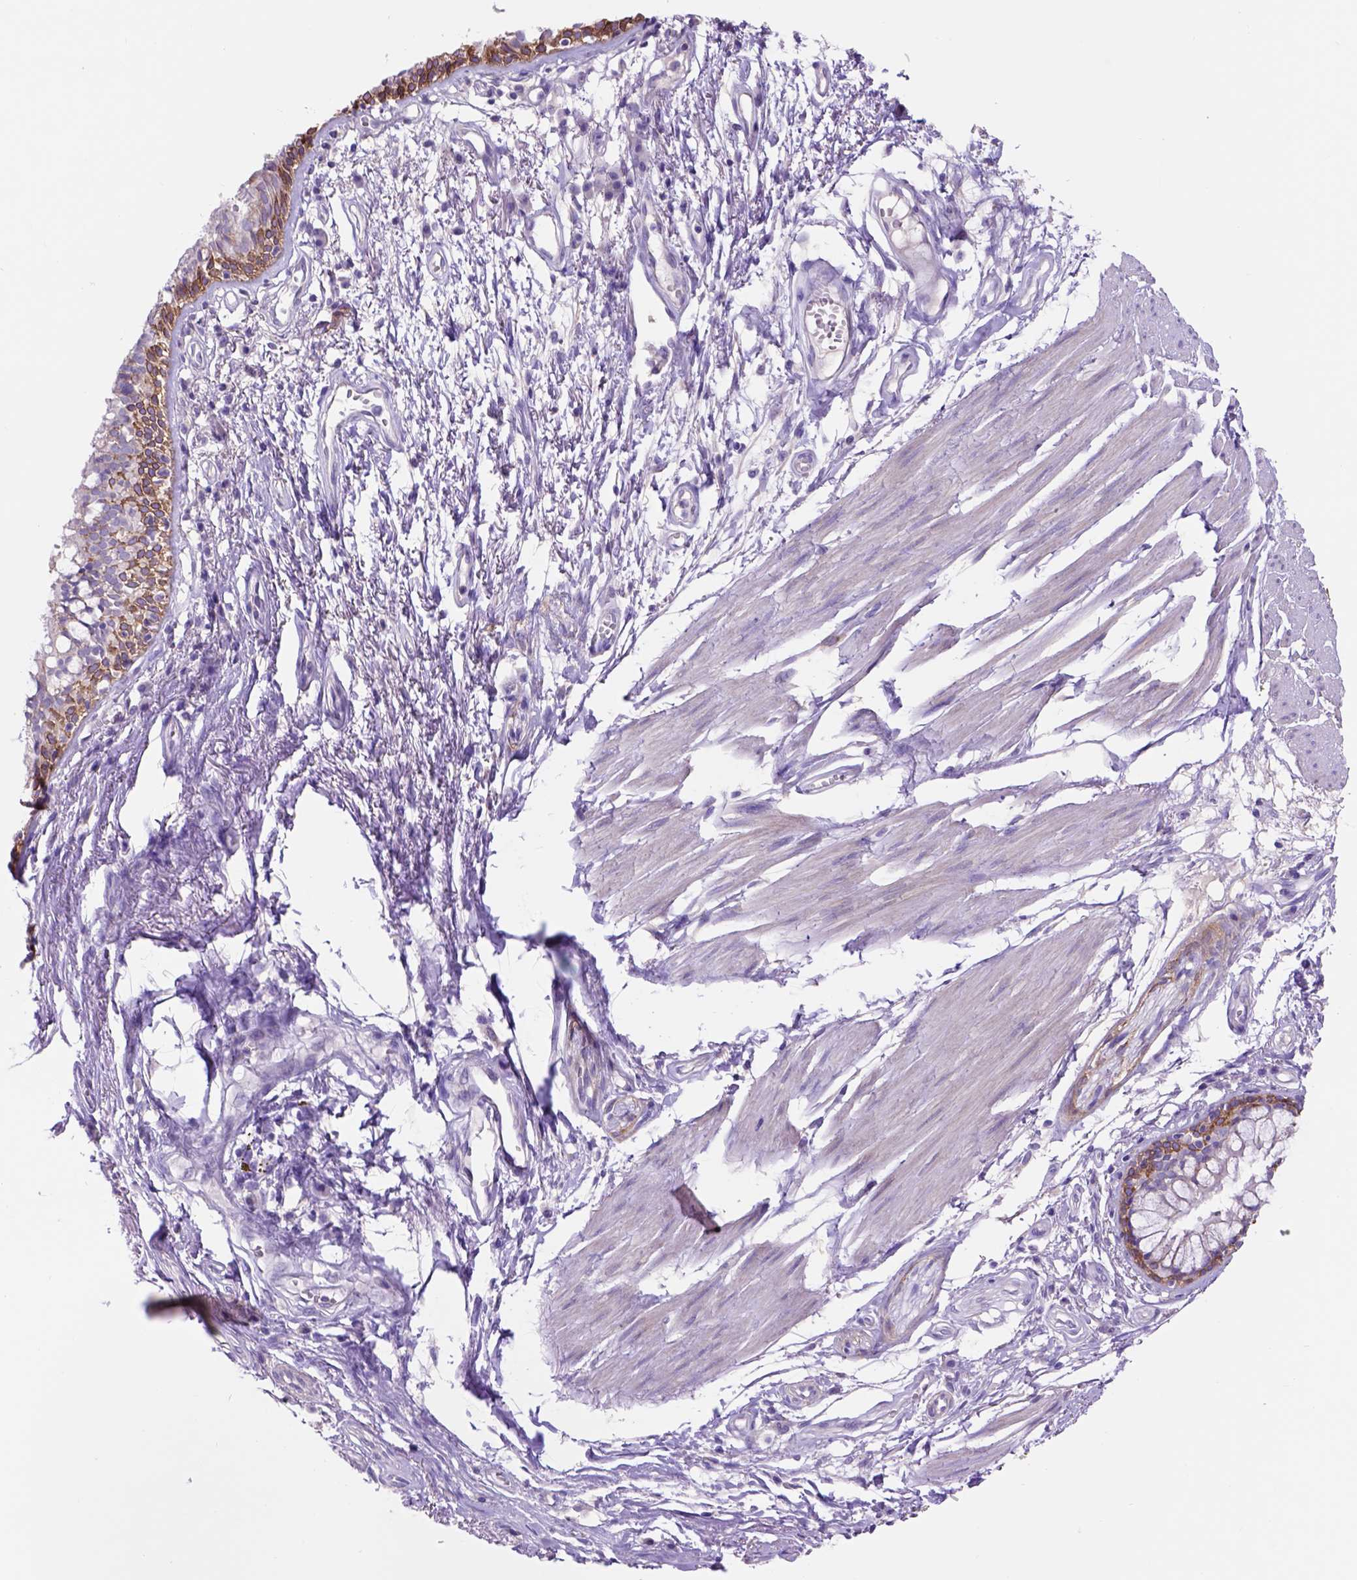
{"staining": {"intensity": "moderate", "quantity": "25%-75%", "location": "cytoplasmic/membranous"}, "tissue": "bronchus", "cell_type": "Respiratory epithelial cells", "image_type": "normal", "snomed": [{"axis": "morphology", "description": "Normal tissue, NOS"}, {"axis": "morphology", "description": "Squamous cell carcinoma, NOS"}, {"axis": "topography", "description": "Cartilage tissue"}, {"axis": "topography", "description": "Bronchus"}, {"axis": "topography", "description": "Lung"}], "caption": "IHC of unremarkable bronchus demonstrates medium levels of moderate cytoplasmic/membranous expression in approximately 25%-75% of respiratory epithelial cells.", "gene": "EGFR", "patient": {"sex": "male", "age": 66}}